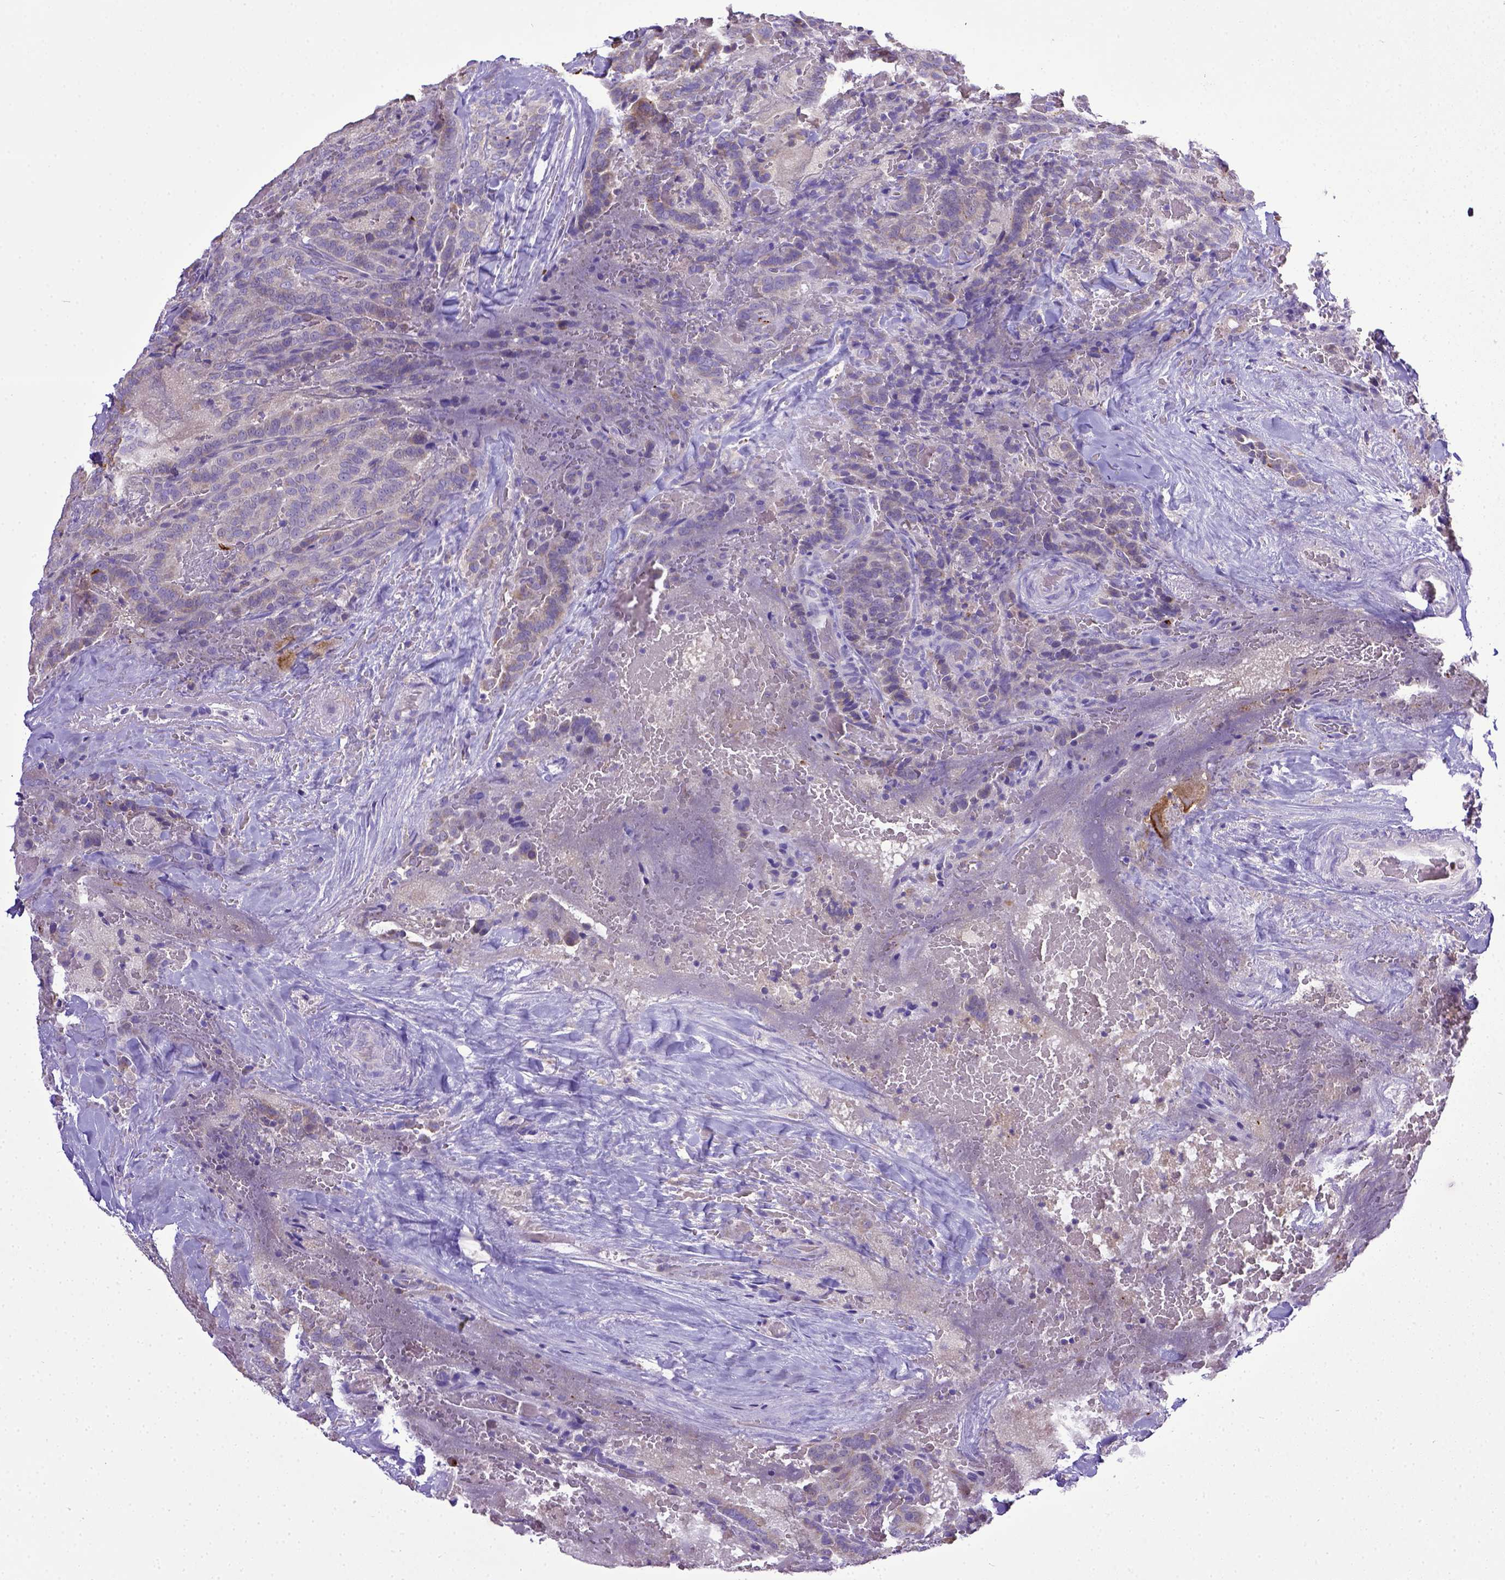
{"staining": {"intensity": "weak", "quantity": "<25%", "location": "cytoplasmic/membranous"}, "tissue": "thyroid cancer", "cell_type": "Tumor cells", "image_type": "cancer", "snomed": [{"axis": "morphology", "description": "Papillary adenocarcinoma, NOS"}, {"axis": "topography", "description": "Thyroid gland"}], "caption": "Immunohistochemistry histopathology image of thyroid cancer stained for a protein (brown), which displays no staining in tumor cells.", "gene": "CD40", "patient": {"sex": "male", "age": 61}}